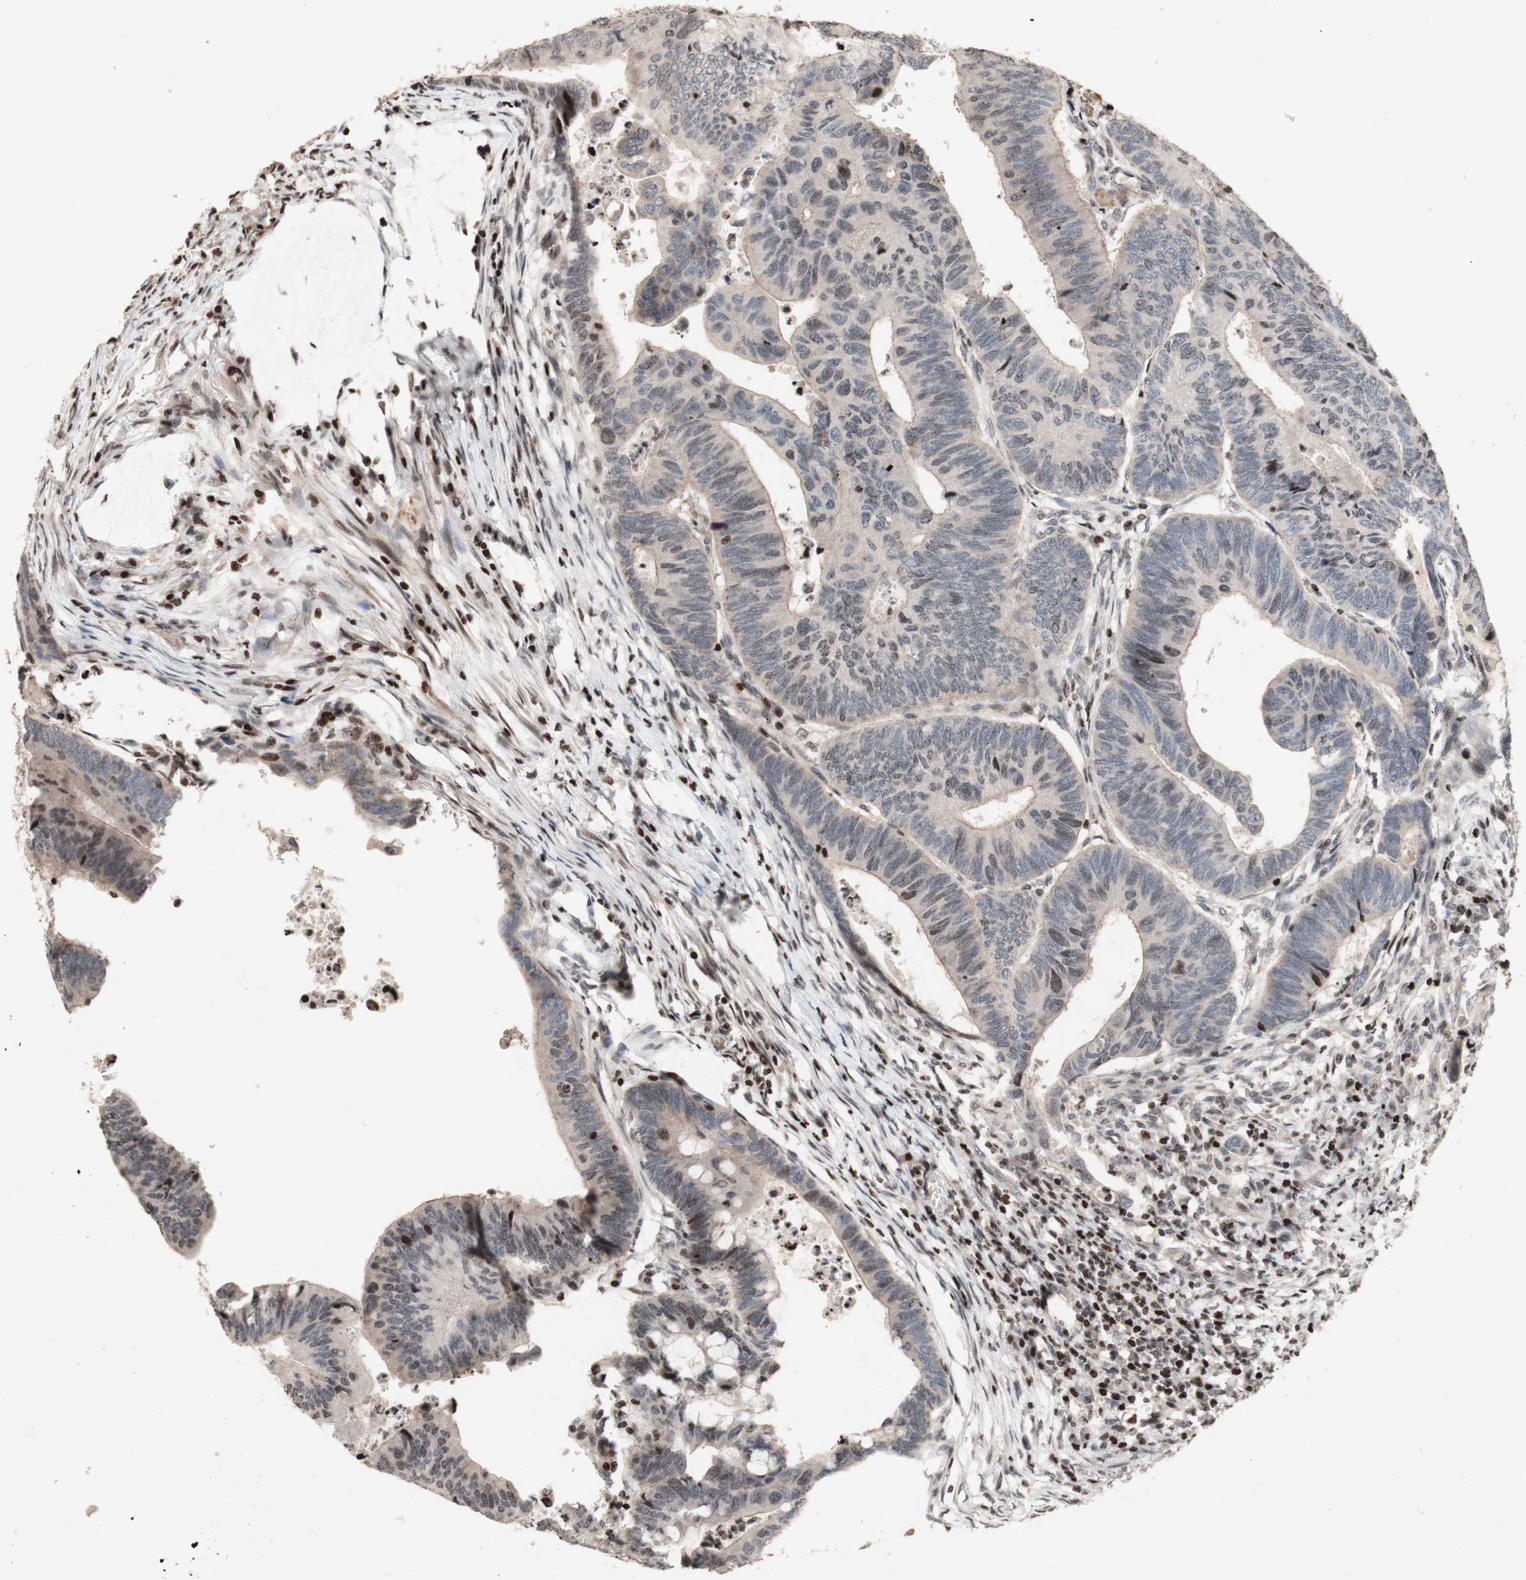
{"staining": {"intensity": "weak", "quantity": "<25%", "location": "nuclear"}, "tissue": "colorectal cancer", "cell_type": "Tumor cells", "image_type": "cancer", "snomed": [{"axis": "morphology", "description": "Normal tissue, NOS"}, {"axis": "morphology", "description": "Adenocarcinoma, NOS"}, {"axis": "topography", "description": "Rectum"}, {"axis": "topography", "description": "Peripheral nerve tissue"}], "caption": "This is an immunohistochemistry photomicrograph of colorectal adenocarcinoma. There is no positivity in tumor cells.", "gene": "POLA1", "patient": {"sex": "male", "age": 92}}